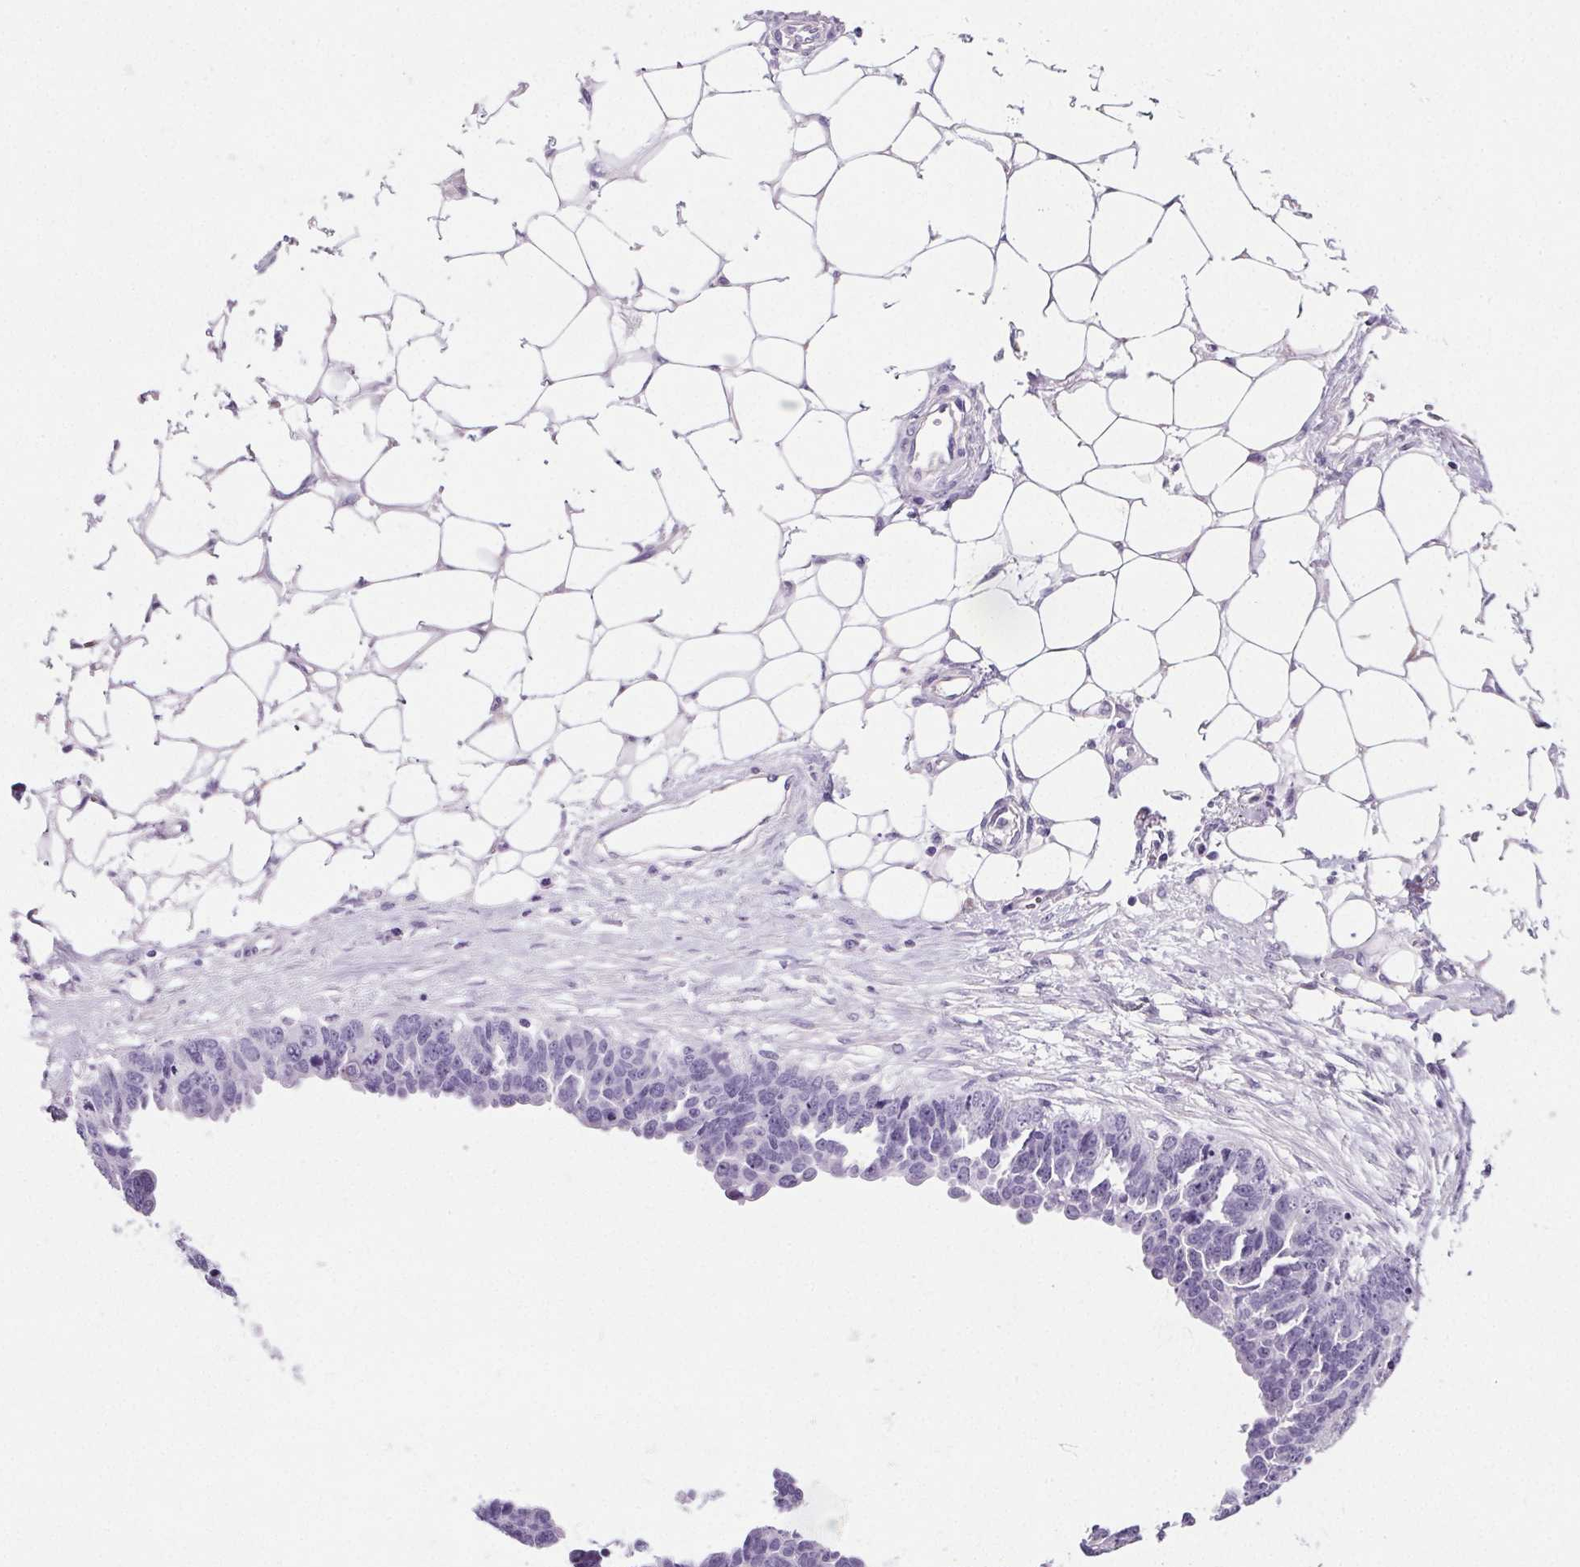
{"staining": {"intensity": "negative", "quantity": "none", "location": "none"}, "tissue": "ovarian cancer", "cell_type": "Tumor cells", "image_type": "cancer", "snomed": [{"axis": "morphology", "description": "Cystadenocarcinoma, serous, NOS"}, {"axis": "topography", "description": "Ovary"}], "caption": "This is an IHC image of human ovarian cancer. There is no staining in tumor cells.", "gene": "PRSS3", "patient": {"sex": "female", "age": 76}}